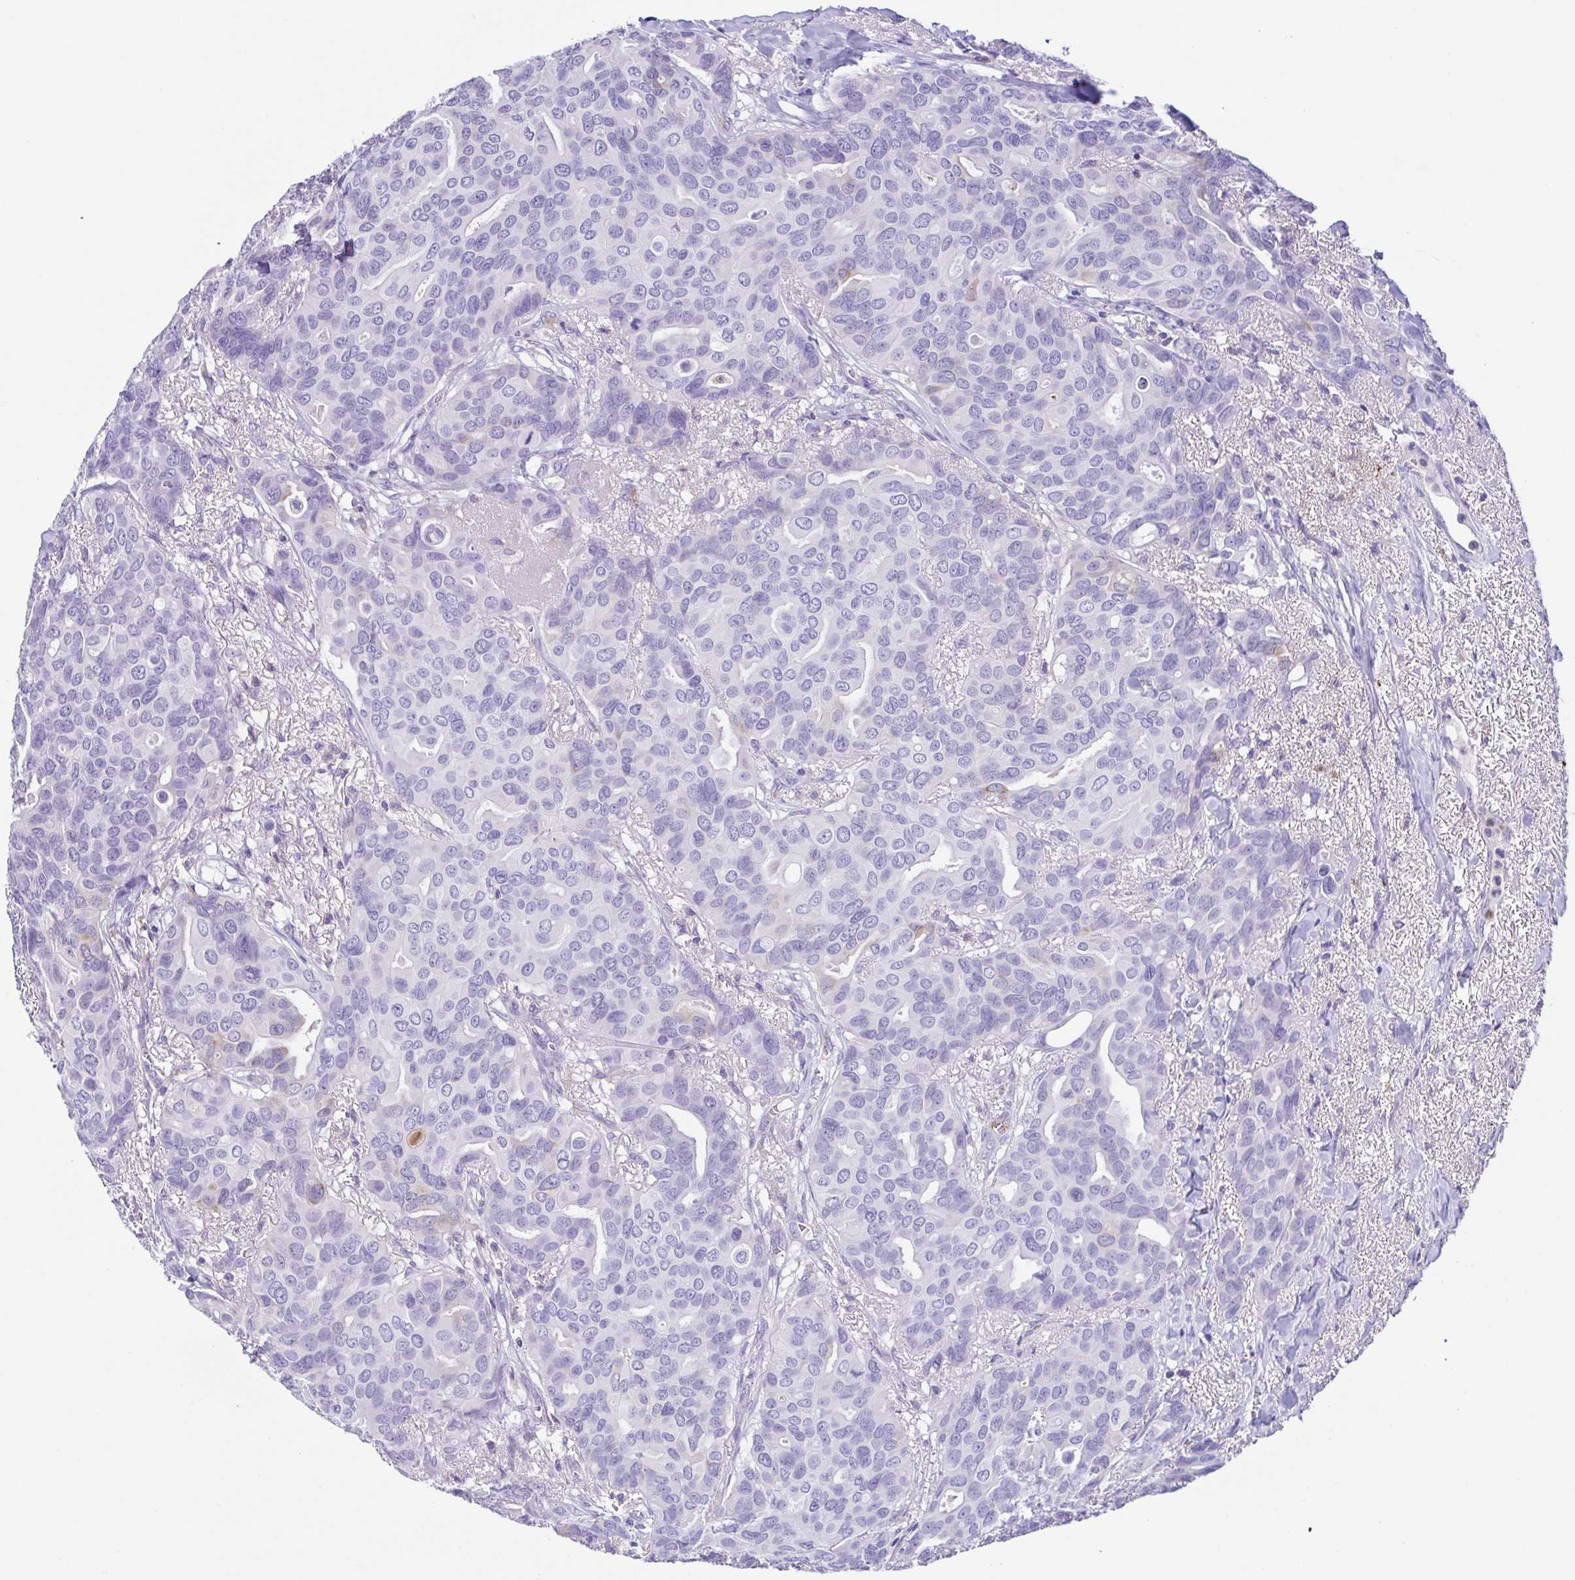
{"staining": {"intensity": "negative", "quantity": "none", "location": "none"}, "tissue": "breast cancer", "cell_type": "Tumor cells", "image_type": "cancer", "snomed": [{"axis": "morphology", "description": "Duct carcinoma"}, {"axis": "topography", "description": "Breast"}], "caption": "DAB (3,3'-diaminobenzidine) immunohistochemical staining of breast intraductal carcinoma demonstrates no significant staining in tumor cells.", "gene": "ARPP21", "patient": {"sex": "female", "age": 54}}